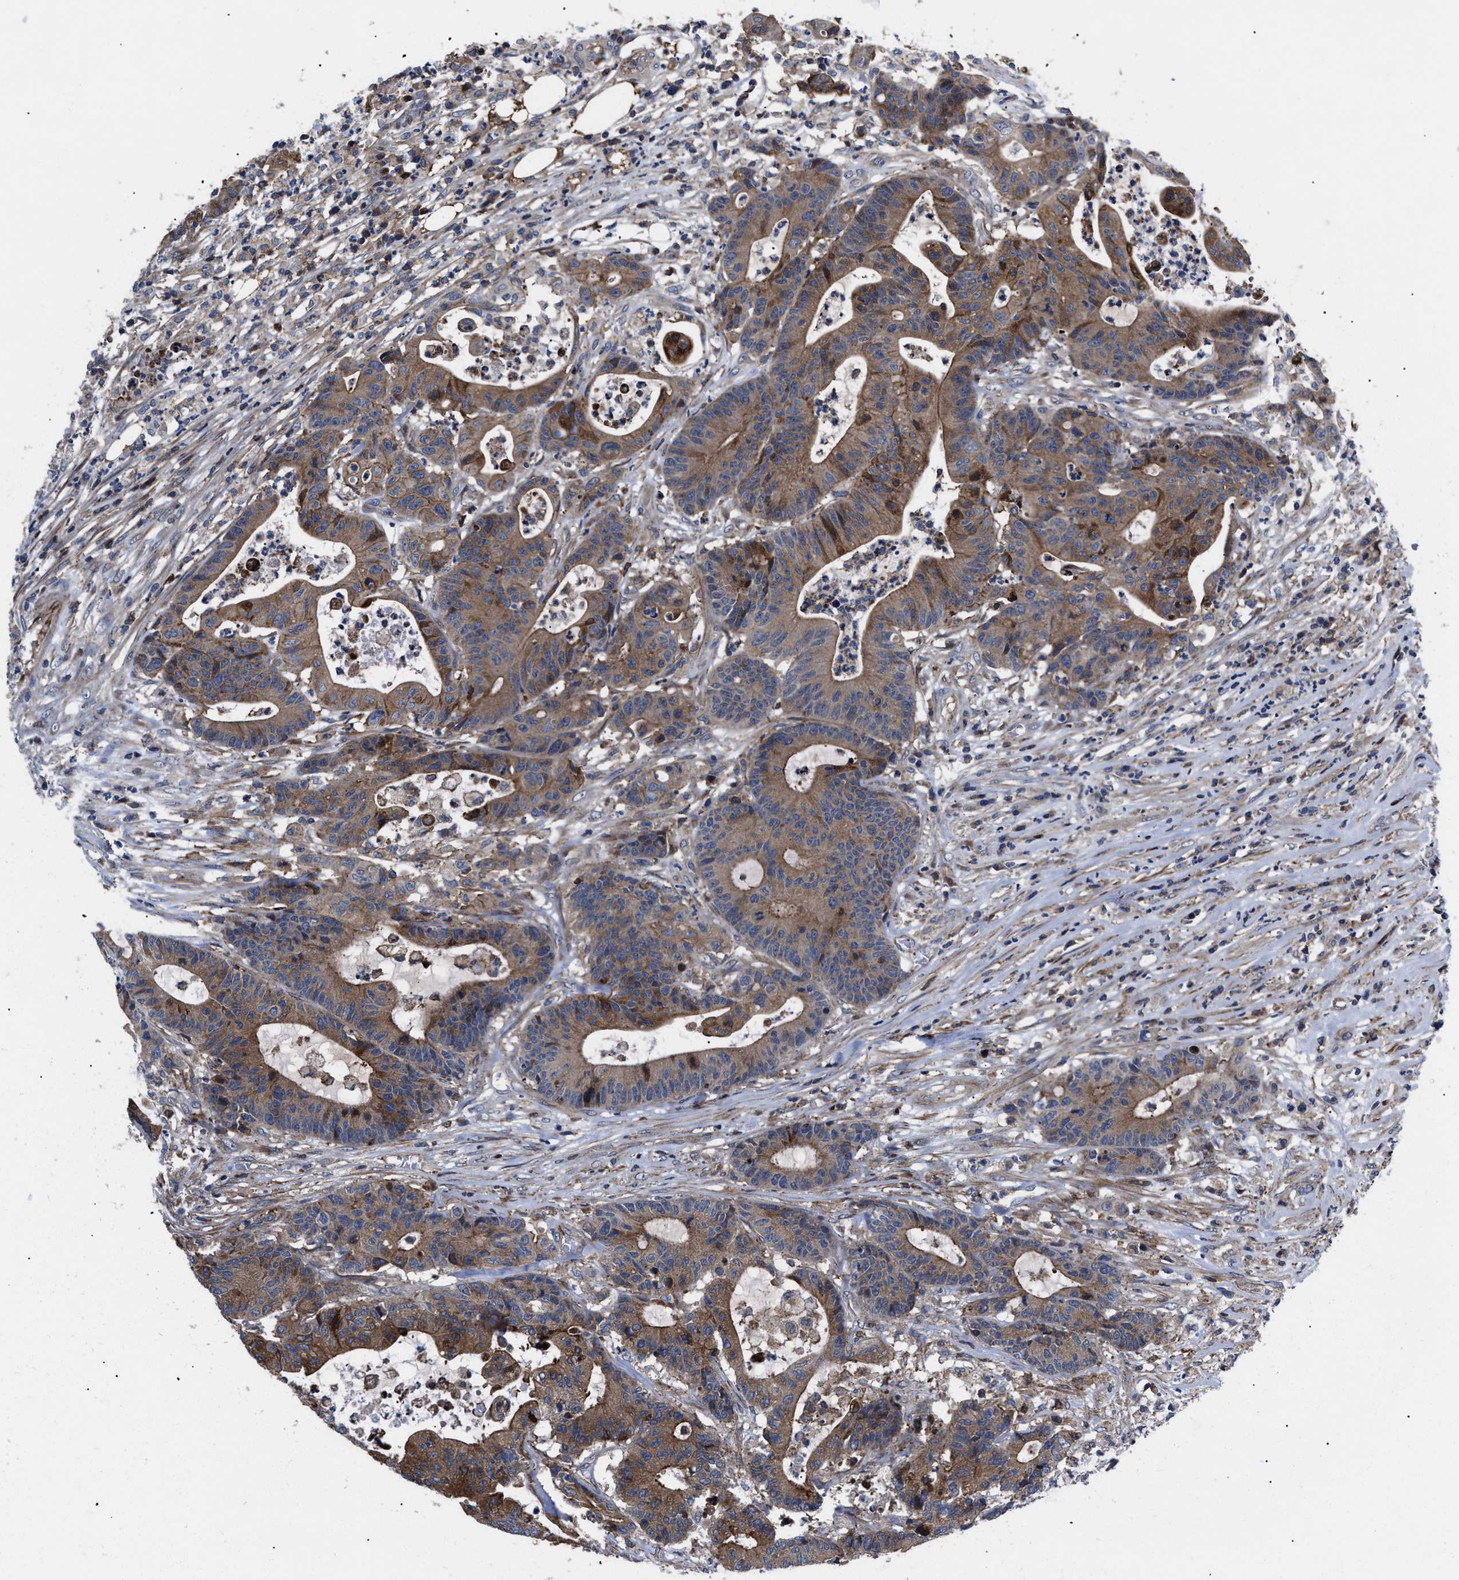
{"staining": {"intensity": "moderate", "quantity": ">75%", "location": "cytoplasmic/membranous"}, "tissue": "colorectal cancer", "cell_type": "Tumor cells", "image_type": "cancer", "snomed": [{"axis": "morphology", "description": "Adenocarcinoma, NOS"}, {"axis": "topography", "description": "Colon"}], "caption": "This image displays immunohistochemistry (IHC) staining of colorectal cancer, with medium moderate cytoplasmic/membranous positivity in approximately >75% of tumor cells.", "gene": "SPAST", "patient": {"sex": "female", "age": 84}}